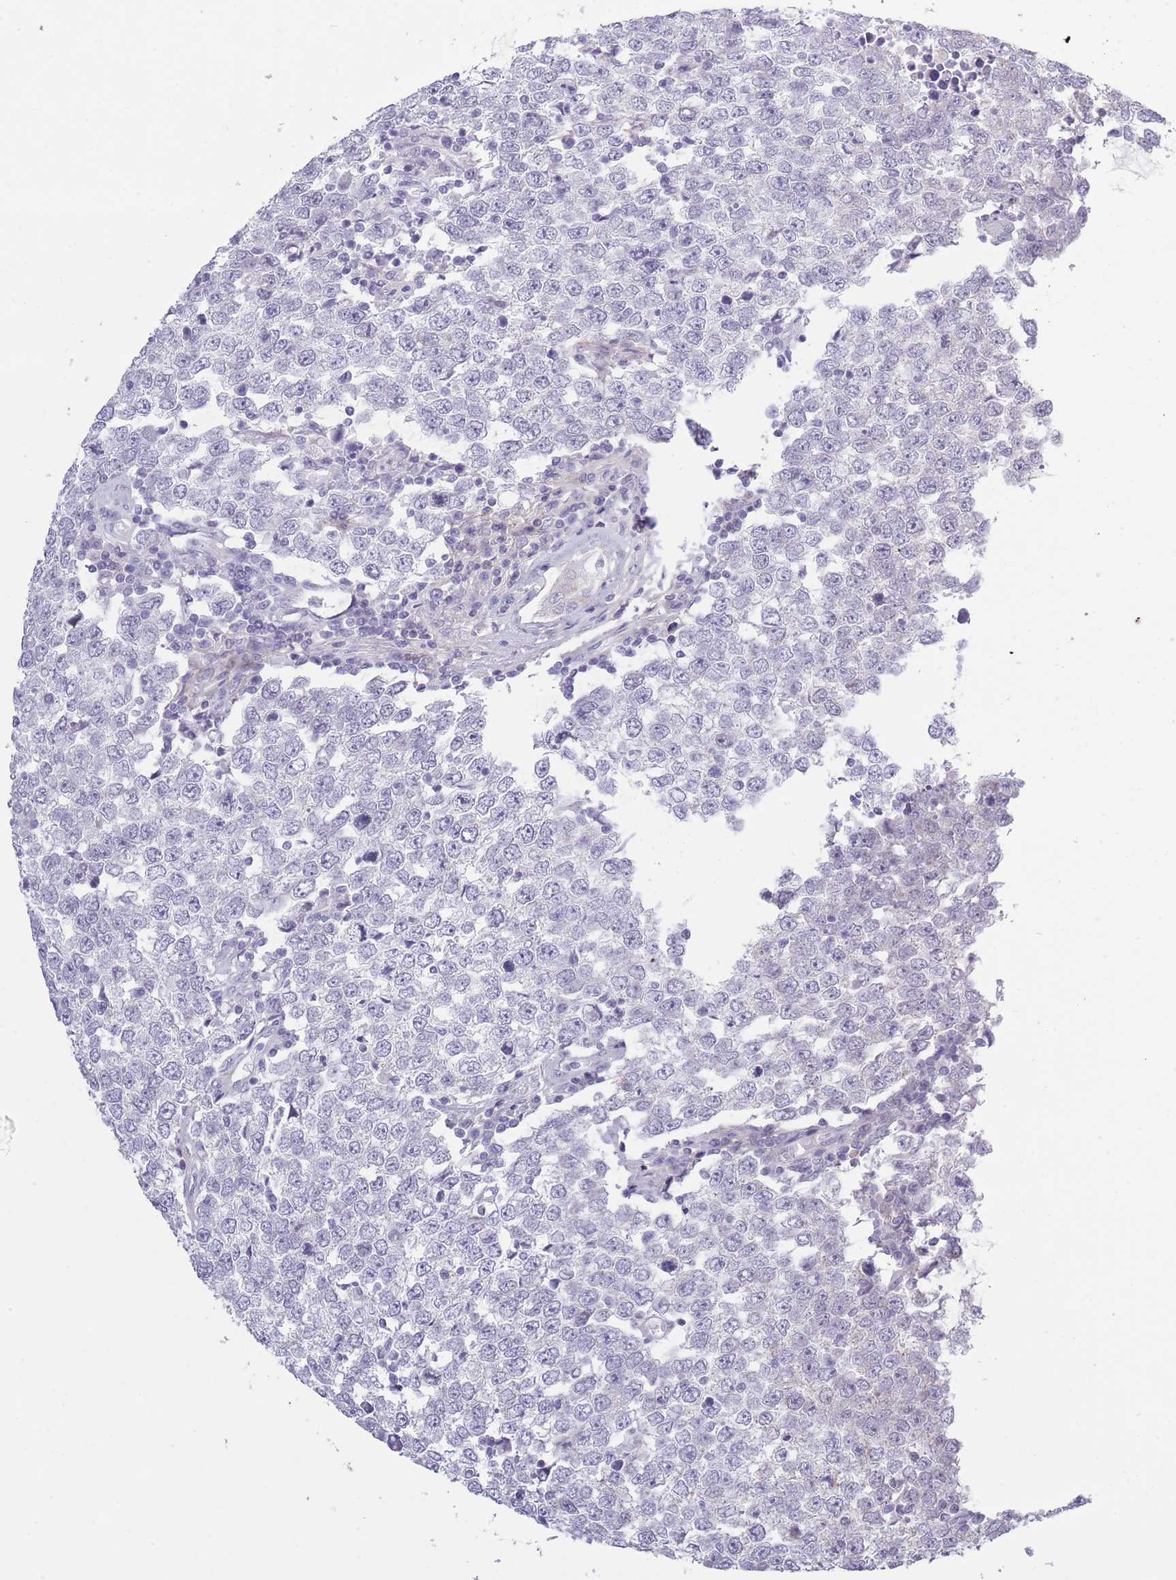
{"staining": {"intensity": "negative", "quantity": "none", "location": "none"}, "tissue": "testis cancer", "cell_type": "Tumor cells", "image_type": "cancer", "snomed": [{"axis": "morphology", "description": "Seminoma, NOS"}, {"axis": "morphology", "description": "Carcinoma, Embryonal, NOS"}, {"axis": "topography", "description": "Testis"}], "caption": "Immunohistochemistry (IHC) of testis embryonal carcinoma demonstrates no expression in tumor cells. Nuclei are stained in blue.", "gene": "ZBTB24", "patient": {"sex": "male", "age": 28}}